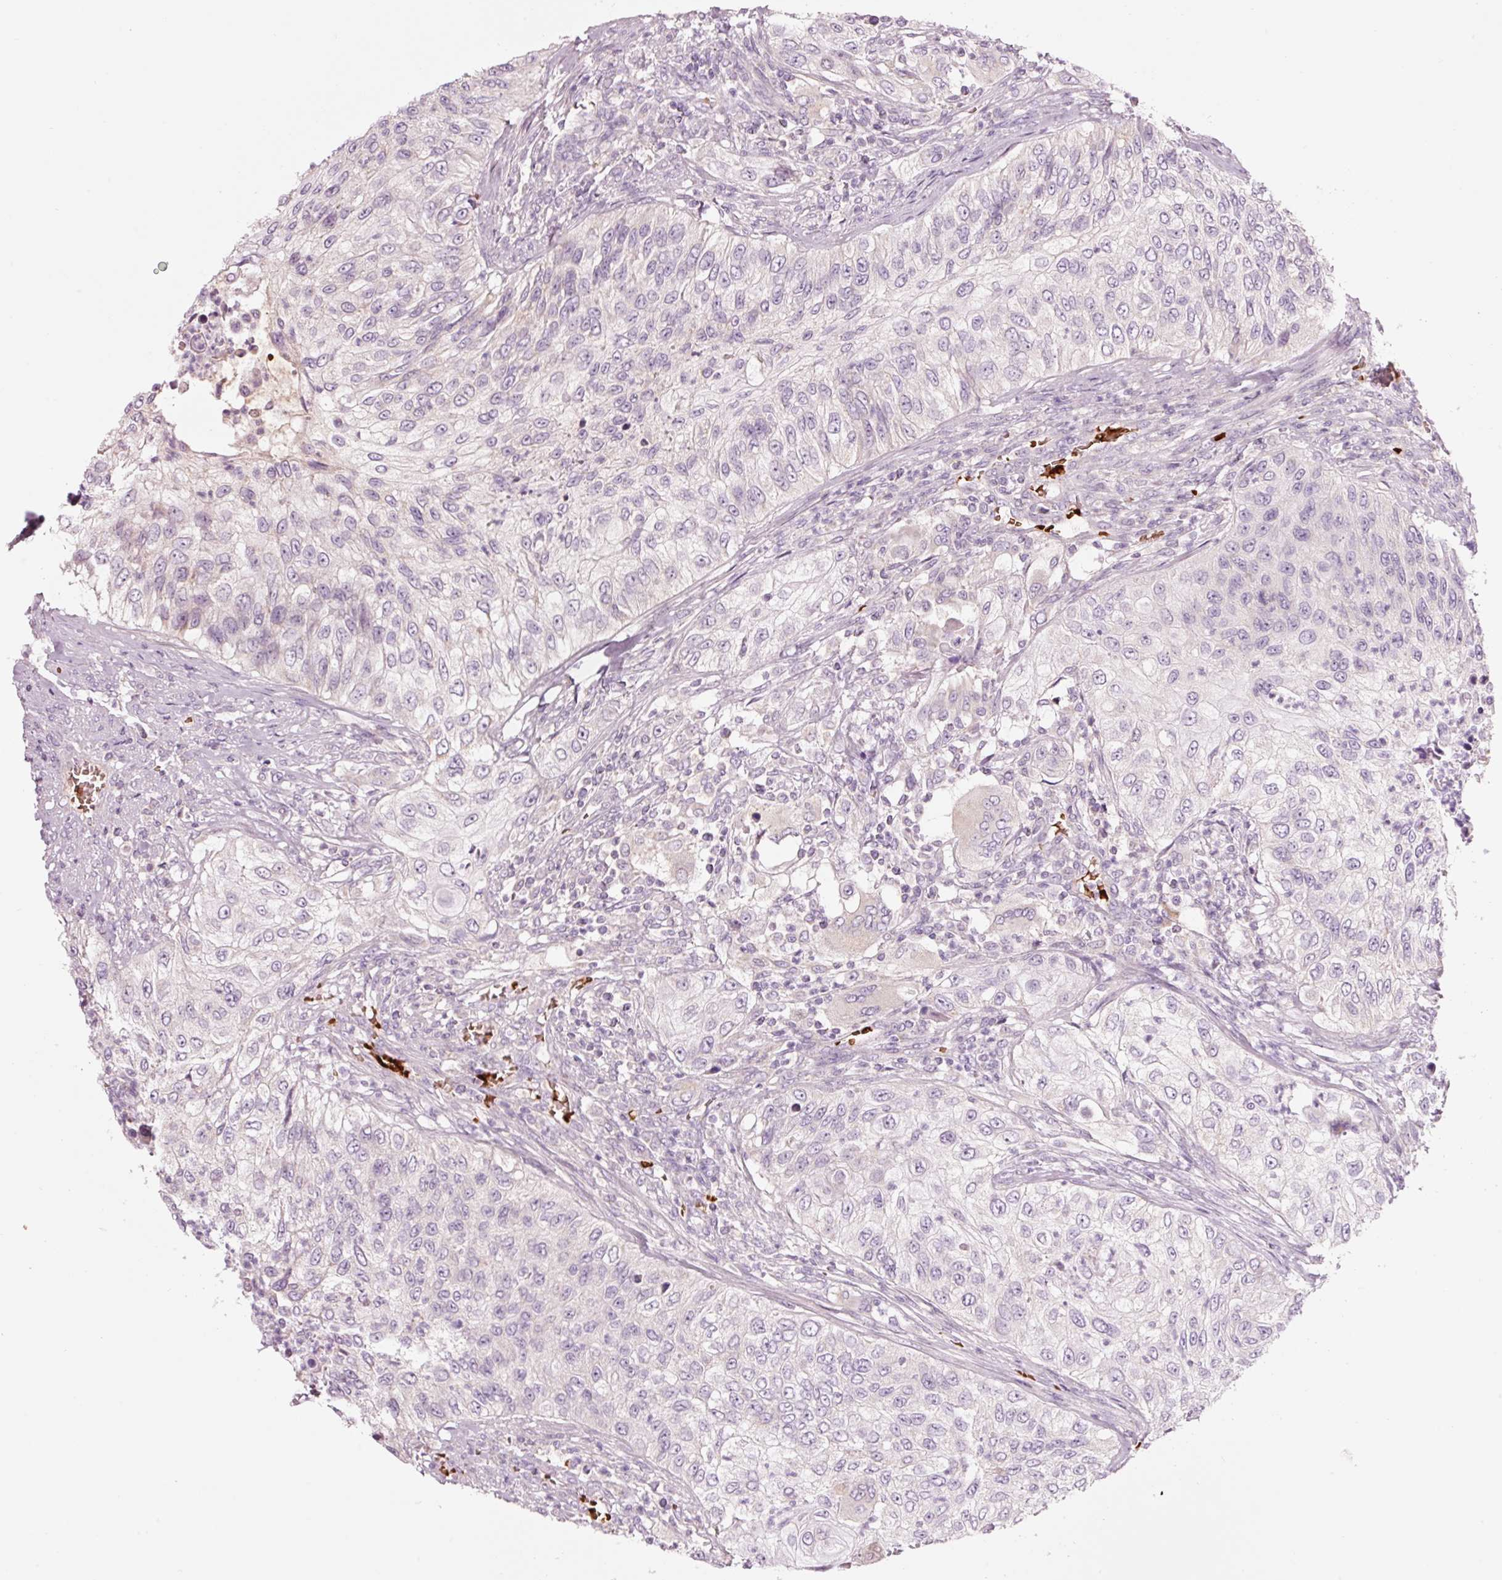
{"staining": {"intensity": "negative", "quantity": "none", "location": "none"}, "tissue": "urothelial cancer", "cell_type": "Tumor cells", "image_type": "cancer", "snomed": [{"axis": "morphology", "description": "Urothelial carcinoma, High grade"}, {"axis": "topography", "description": "Urinary bladder"}], "caption": "Tumor cells are negative for brown protein staining in urothelial cancer.", "gene": "LDHAL6B", "patient": {"sex": "female", "age": 60}}